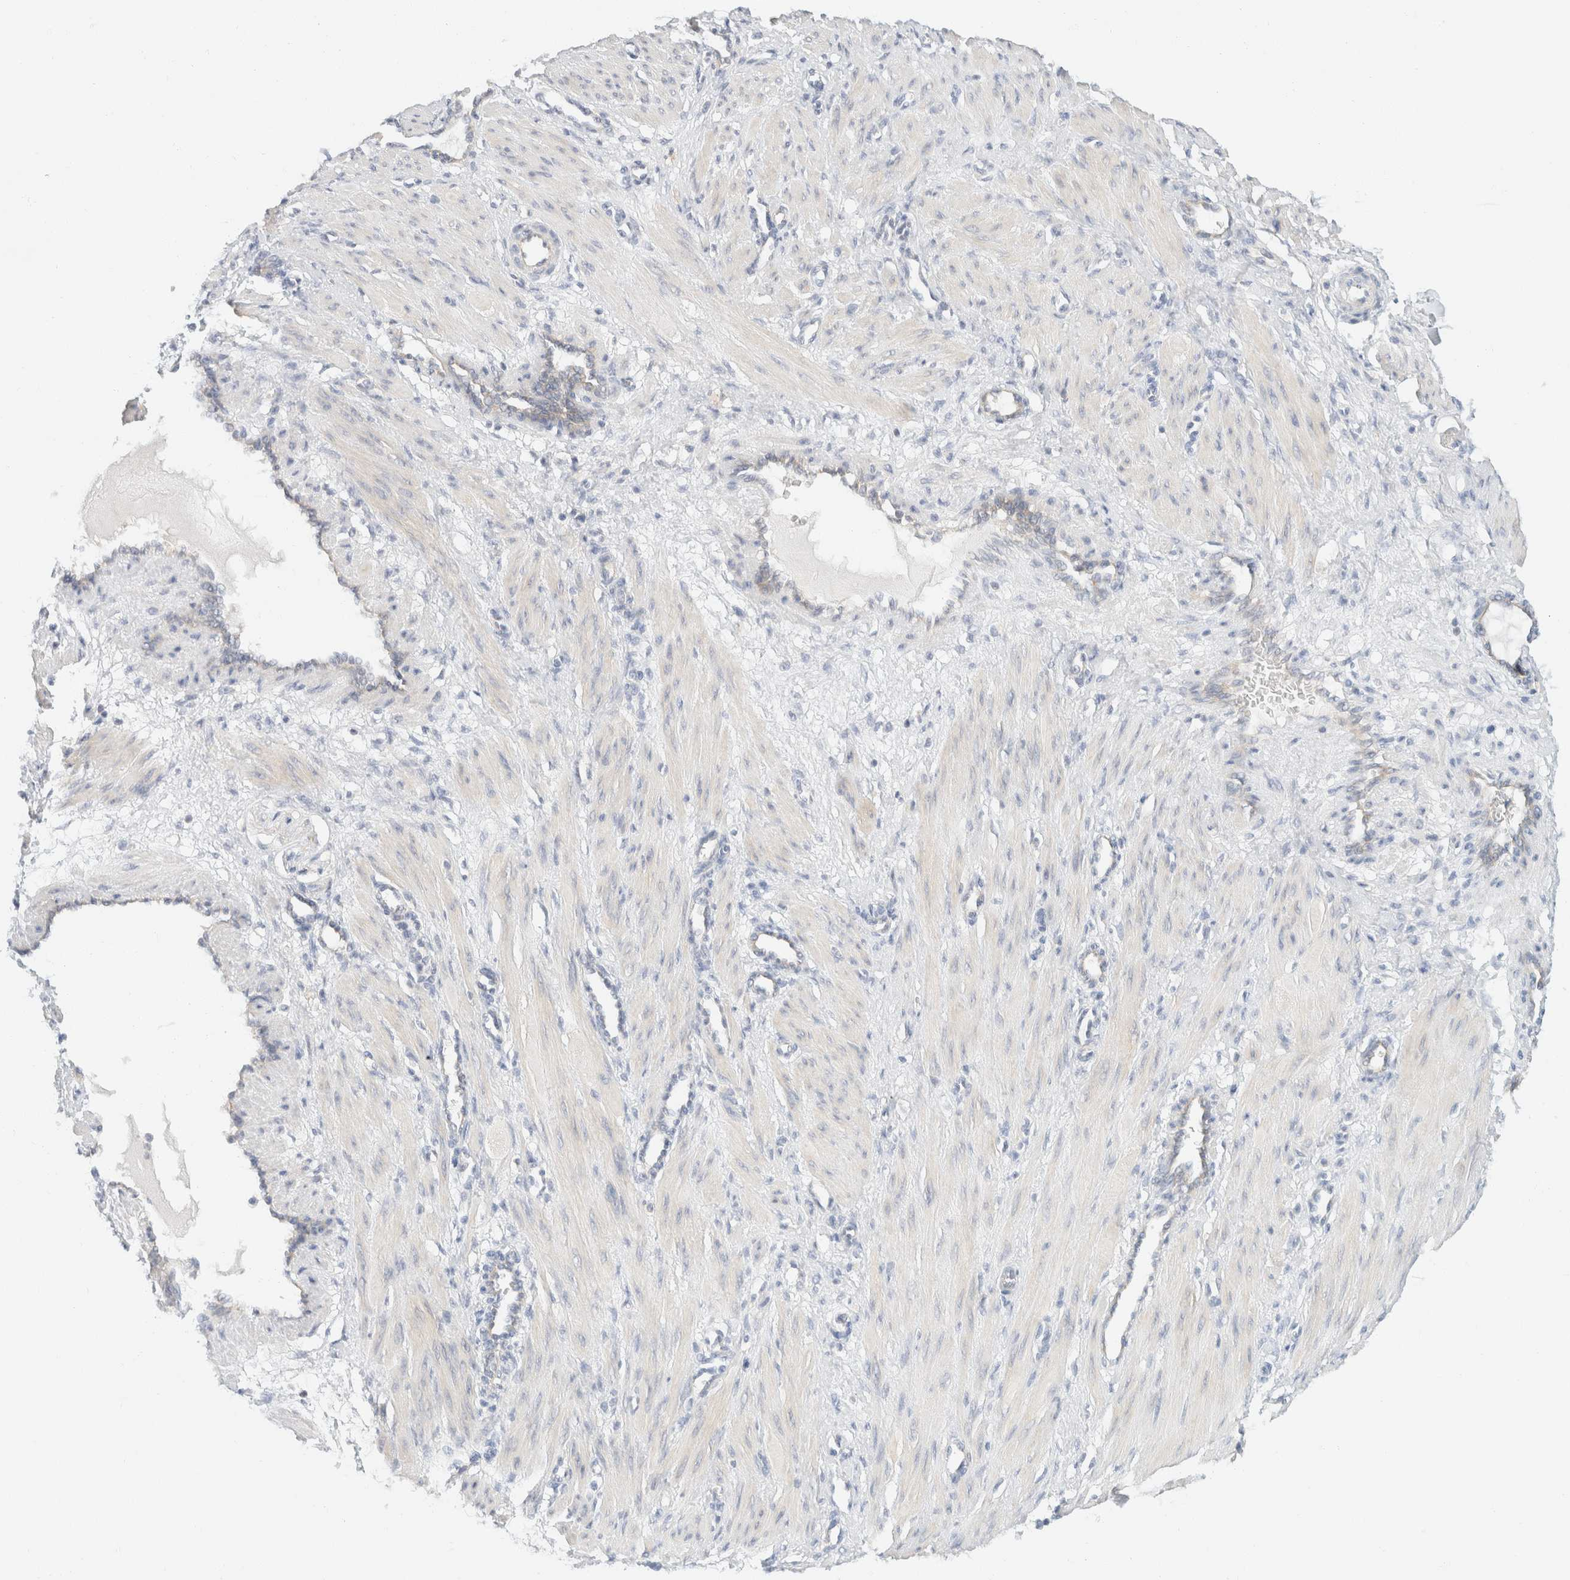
{"staining": {"intensity": "negative", "quantity": "none", "location": "none"}, "tissue": "smooth muscle", "cell_type": "Smooth muscle cells", "image_type": "normal", "snomed": [{"axis": "morphology", "description": "Normal tissue, NOS"}, {"axis": "topography", "description": "Endometrium"}], "caption": "Immunohistochemical staining of unremarkable smooth muscle displays no significant staining in smooth muscle cells. The staining is performed using DAB (3,3'-diaminobenzidine) brown chromogen with nuclei counter-stained in using hematoxylin.", "gene": "SH3GLB2", "patient": {"sex": "female", "age": 33}}